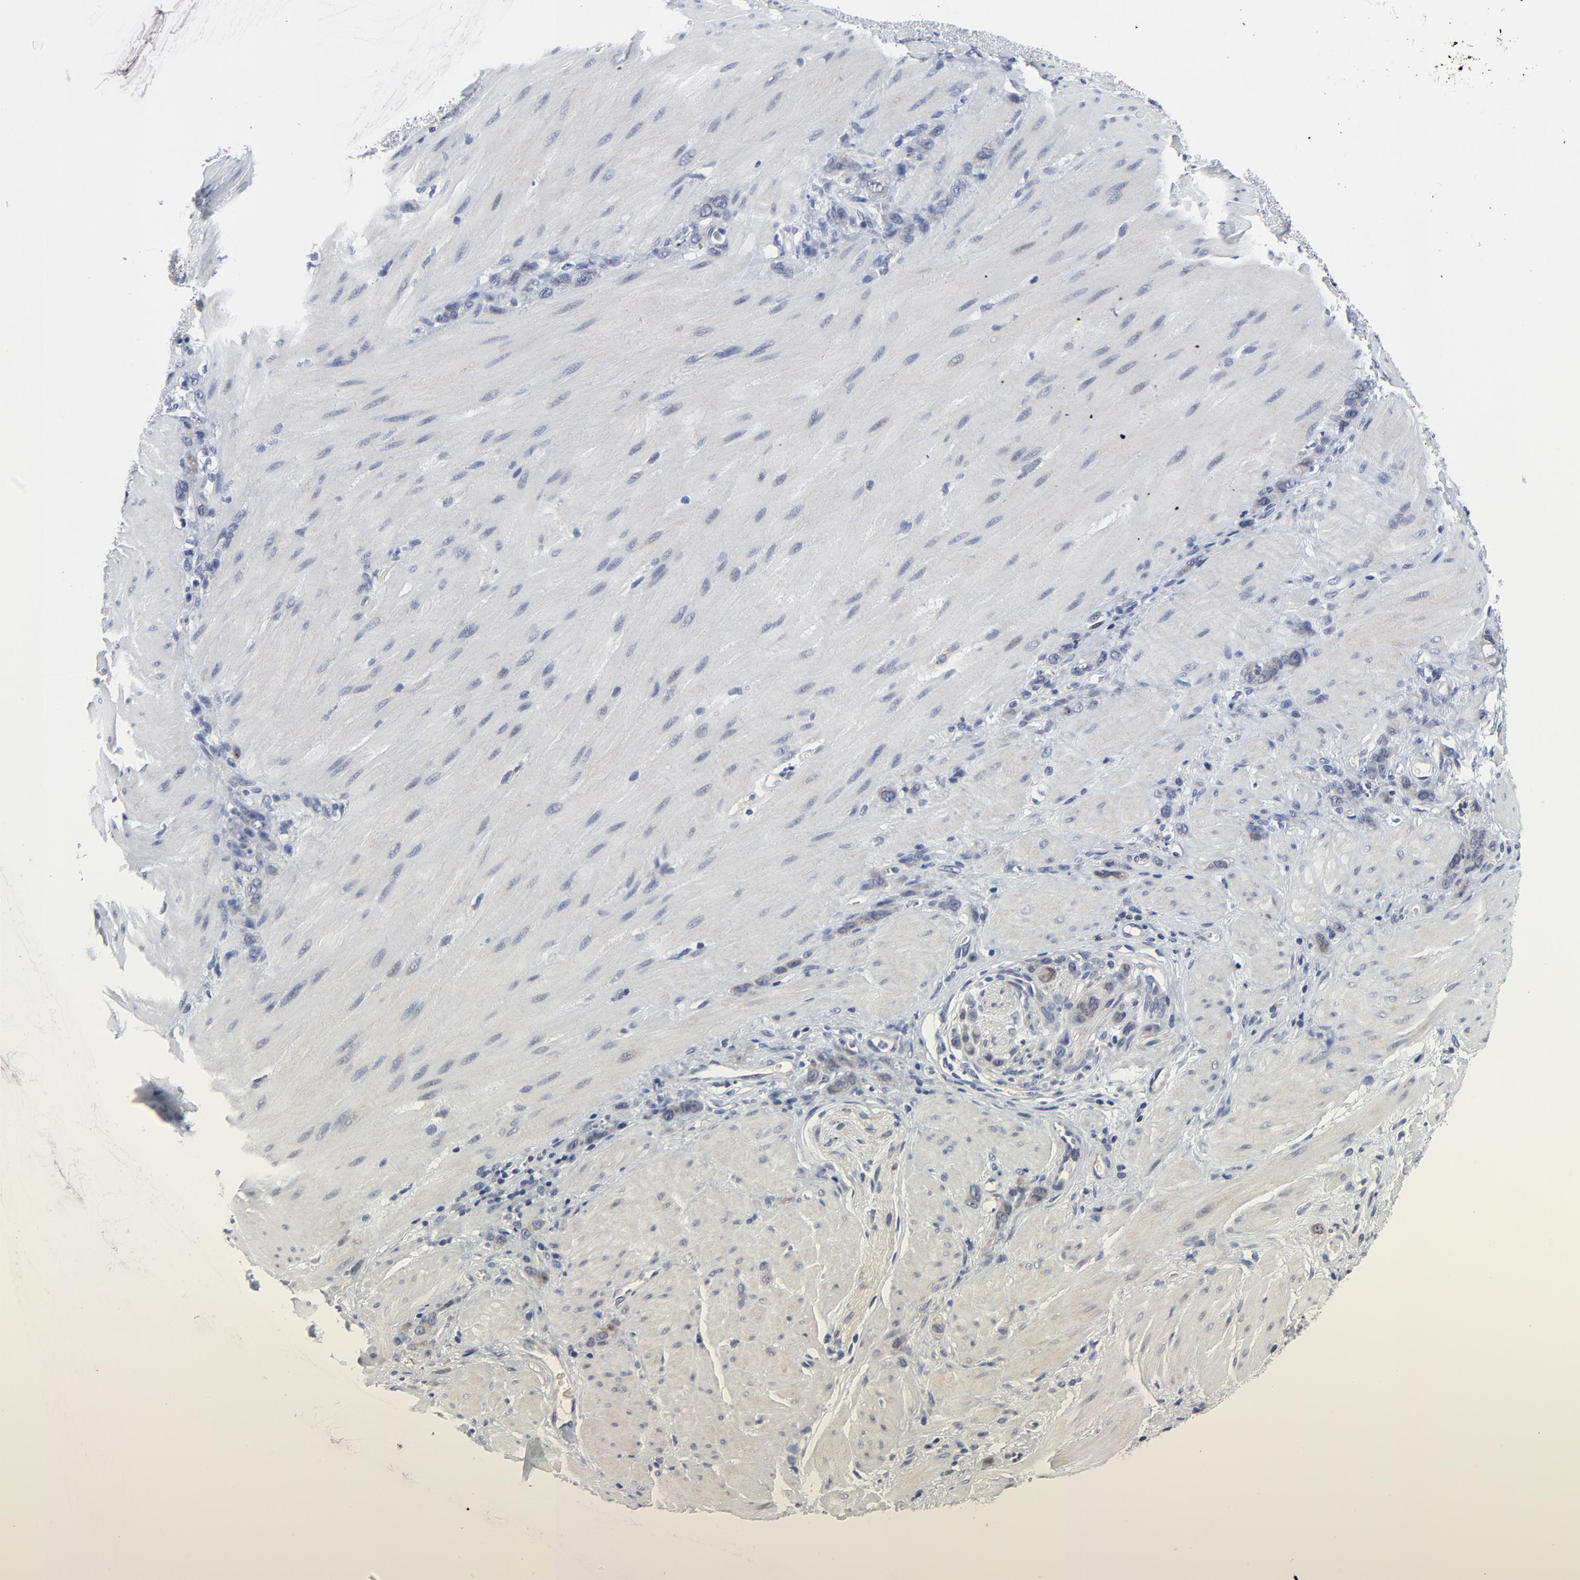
{"staining": {"intensity": "weak", "quantity": ">75%", "location": "cytoplasmic/membranous"}, "tissue": "stomach cancer", "cell_type": "Tumor cells", "image_type": "cancer", "snomed": [{"axis": "morphology", "description": "Normal tissue, NOS"}, {"axis": "morphology", "description": "Adenocarcinoma, NOS"}, {"axis": "topography", "description": "Stomach"}], "caption": "This histopathology image displays stomach cancer stained with IHC to label a protein in brown. The cytoplasmic/membranous of tumor cells show weak positivity for the protein. Nuclei are counter-stained blue.", "gene": "NLGN3", "patient": {"sex": "male", "age": 82}}